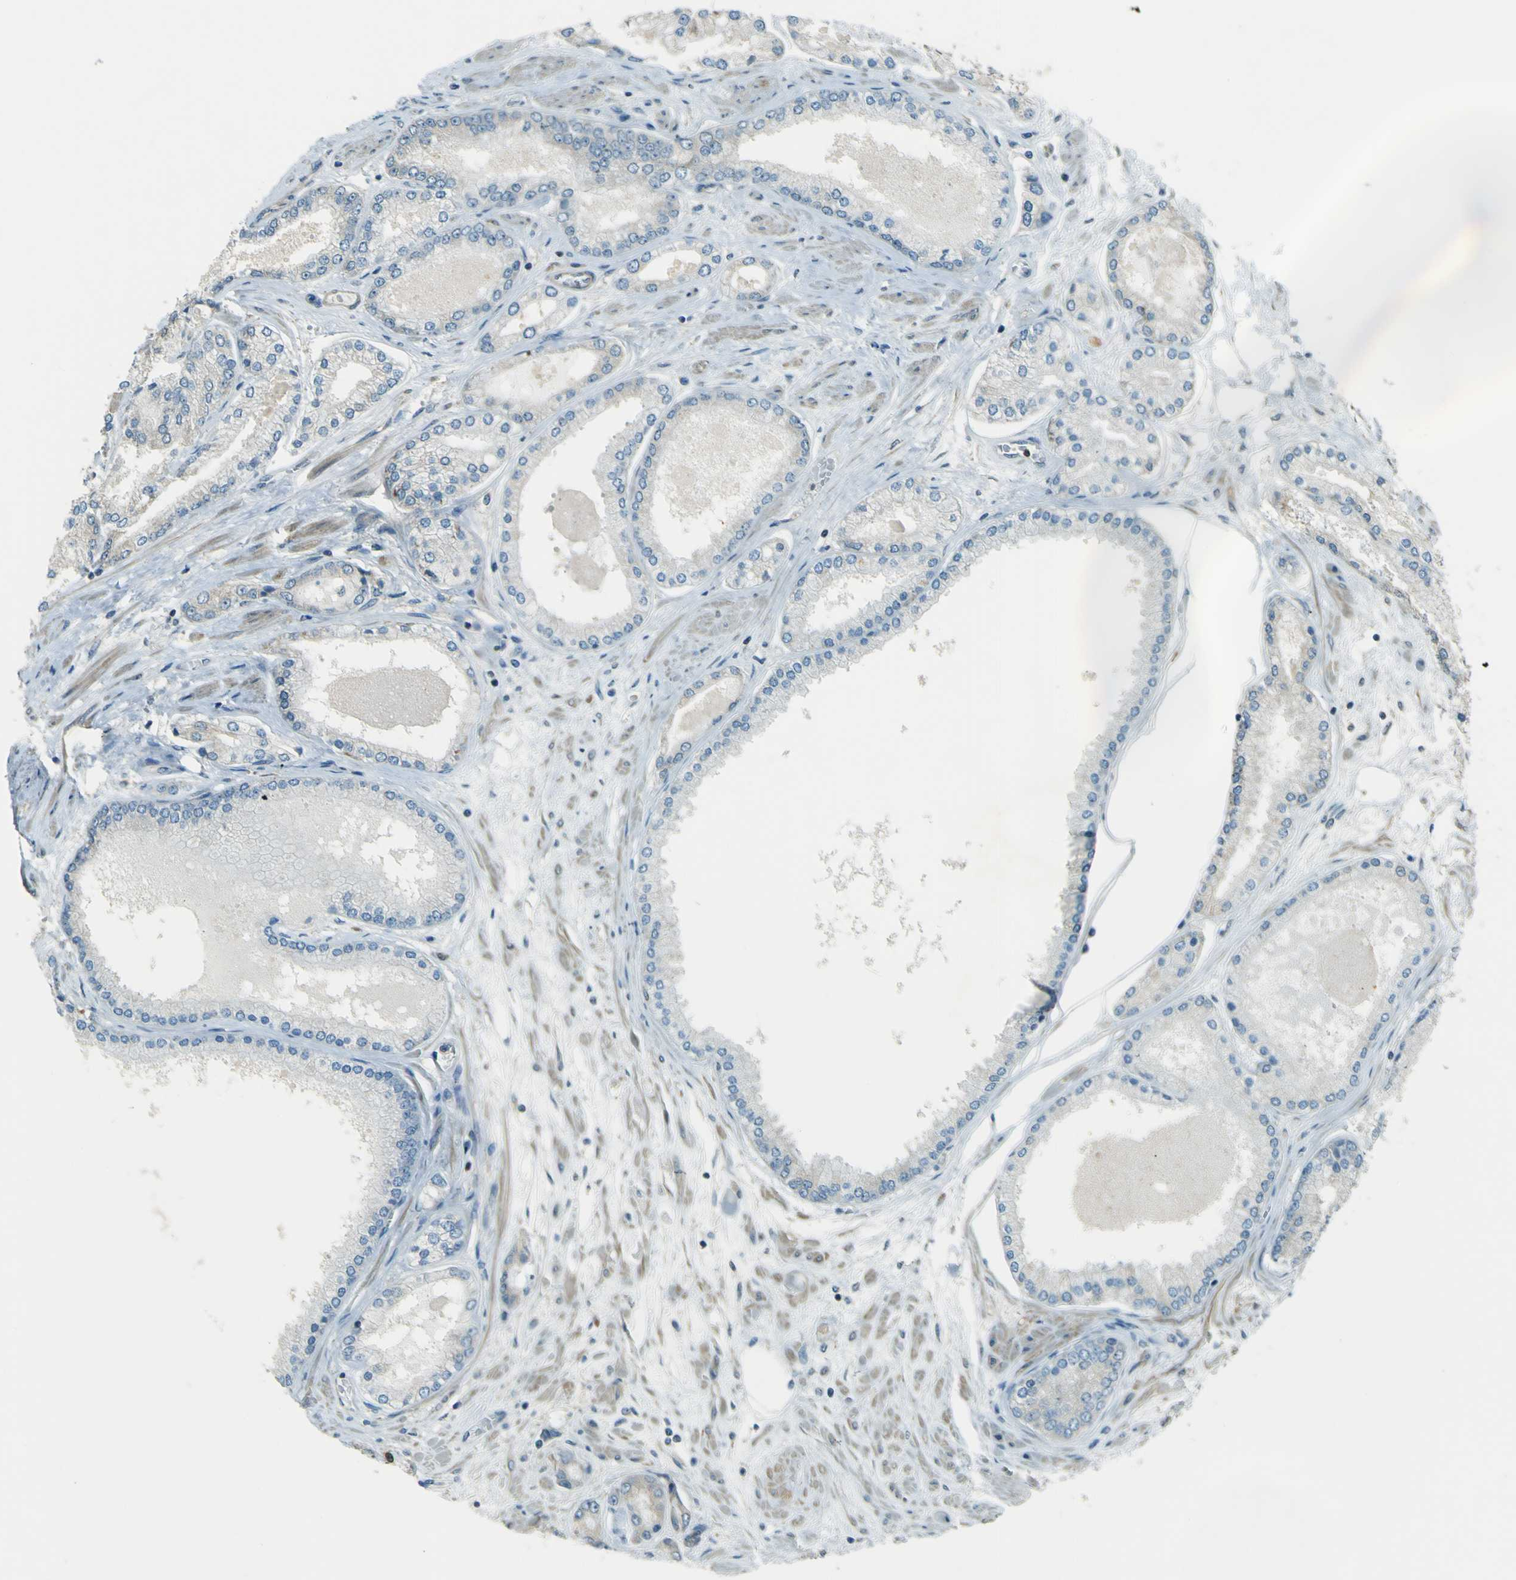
{"staining": {"intensity": "negative", "quantity": "none", "location": "none"}, "tissue": "prostate cancer", "cell_type": "Tumor cells", "image_type": "cancer", "snomed": [{"axis": "morphology", "description": "Adenocarcinoma, High grade"}, {"axis": "topography", "description": "Prostate"}], "caption": "DAB immunohistochemical staining of prostate cancer (high-grade adenocarcinoma) displays no significant expression in tumor cells.", "gene": "LPCAT1", "patient": {"sex": "male", "age": 59}}